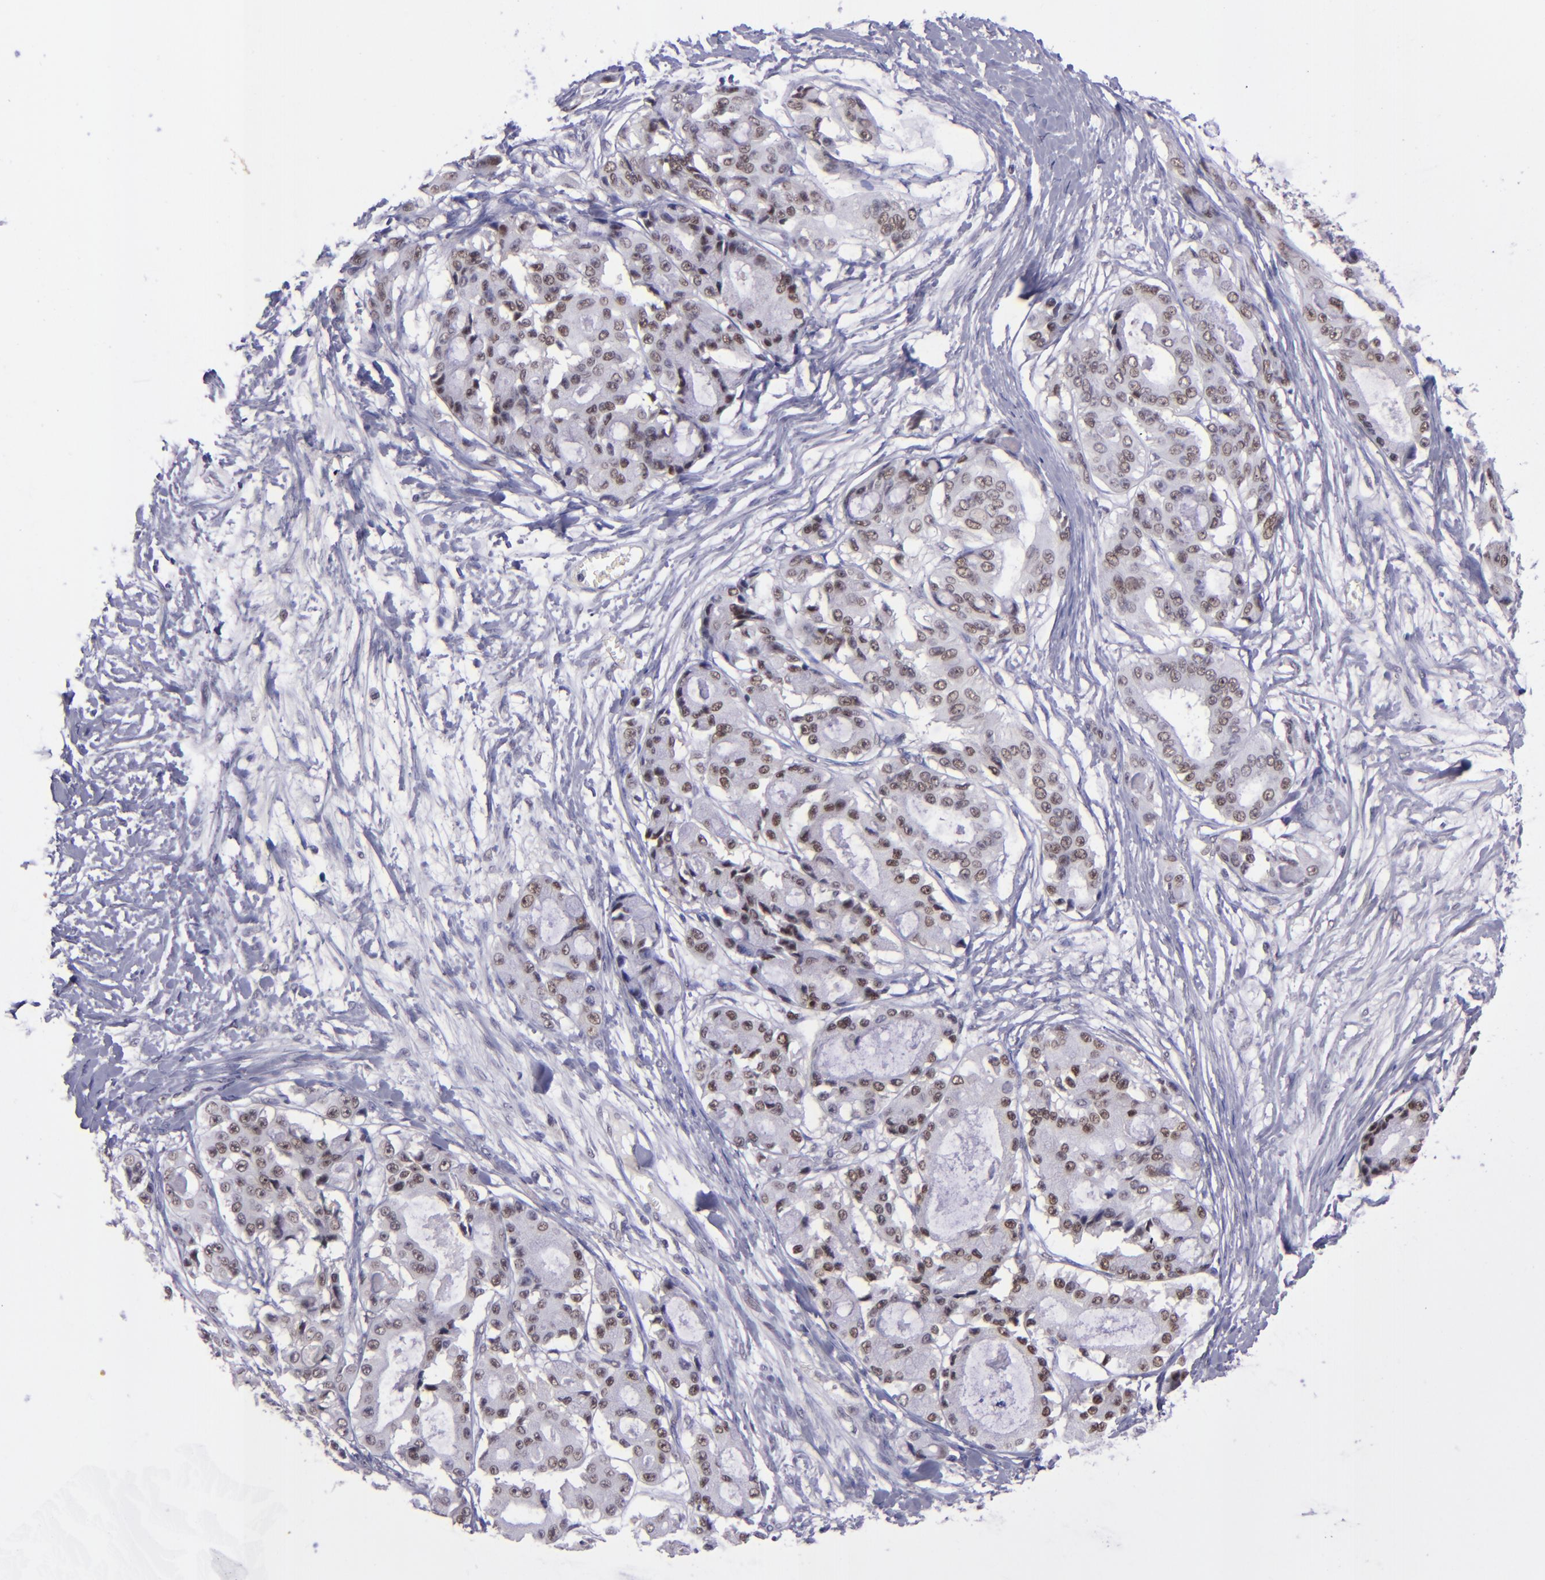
{"staining": {"intensity": "weak", "quantity": ">75%", "location": "nuclear"}, "tissue": "ovarian cancer", "cell_type": "Tumor cells", "image_type": "cancer", "snomed": [{"axis": "morphology", "description": "Carcinoma, endometroid"}, {"axis": "topography", "description": "Ovary"}], "caption": "Protein expression analysis of ovarian cancer reveals weak nuclear positivity in approximately >75% of tumor cells.", "gene": "BAG1", "patient": {"sex": "female", "age": 61}}